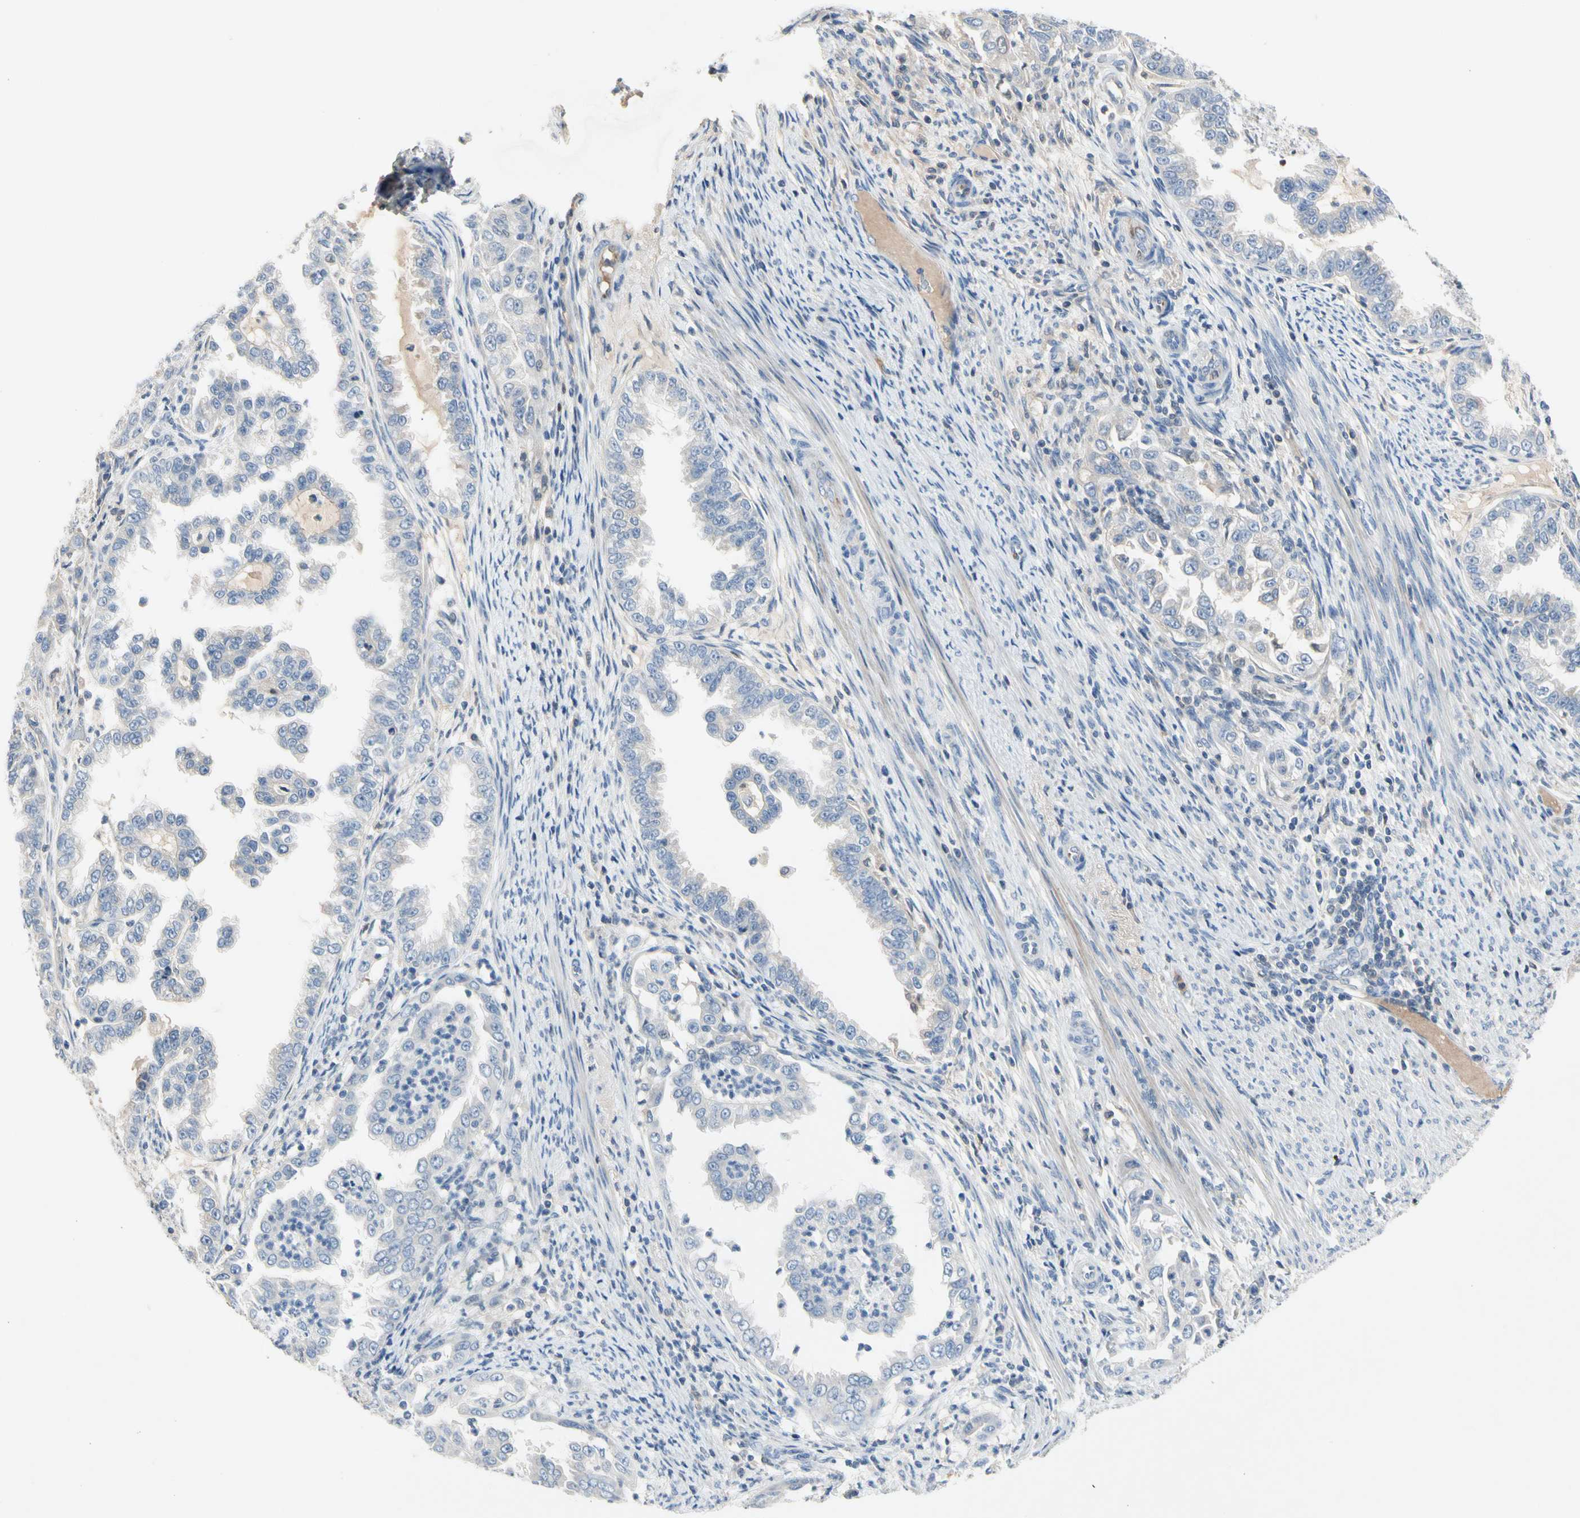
{"staining": {"intensity": "negative", "quantity": "none", "location": "none"}, "tissue": "endometrial cancer", "cell_type": "Tumor cells", "image_type": "cancer", "snomed": [{"axis": "morphology", "description": "Adenocarcinoma, NOS"}, {"axis": "topography", "description": "Endometrium"}], "caption": "Immunohistochemistry (IHC) image of neoplastic tissue: endometrial cancer (adenocarcinoma) stained with DAB (3,3'-diaminobenzidine) reveals no significant protein expression in tumor cells. (Immunohistochemistry (IHC), brightfield microscopy, high magnification).", "gene": "ECRG4", "patient": {"sex": "female", "age": 85}}